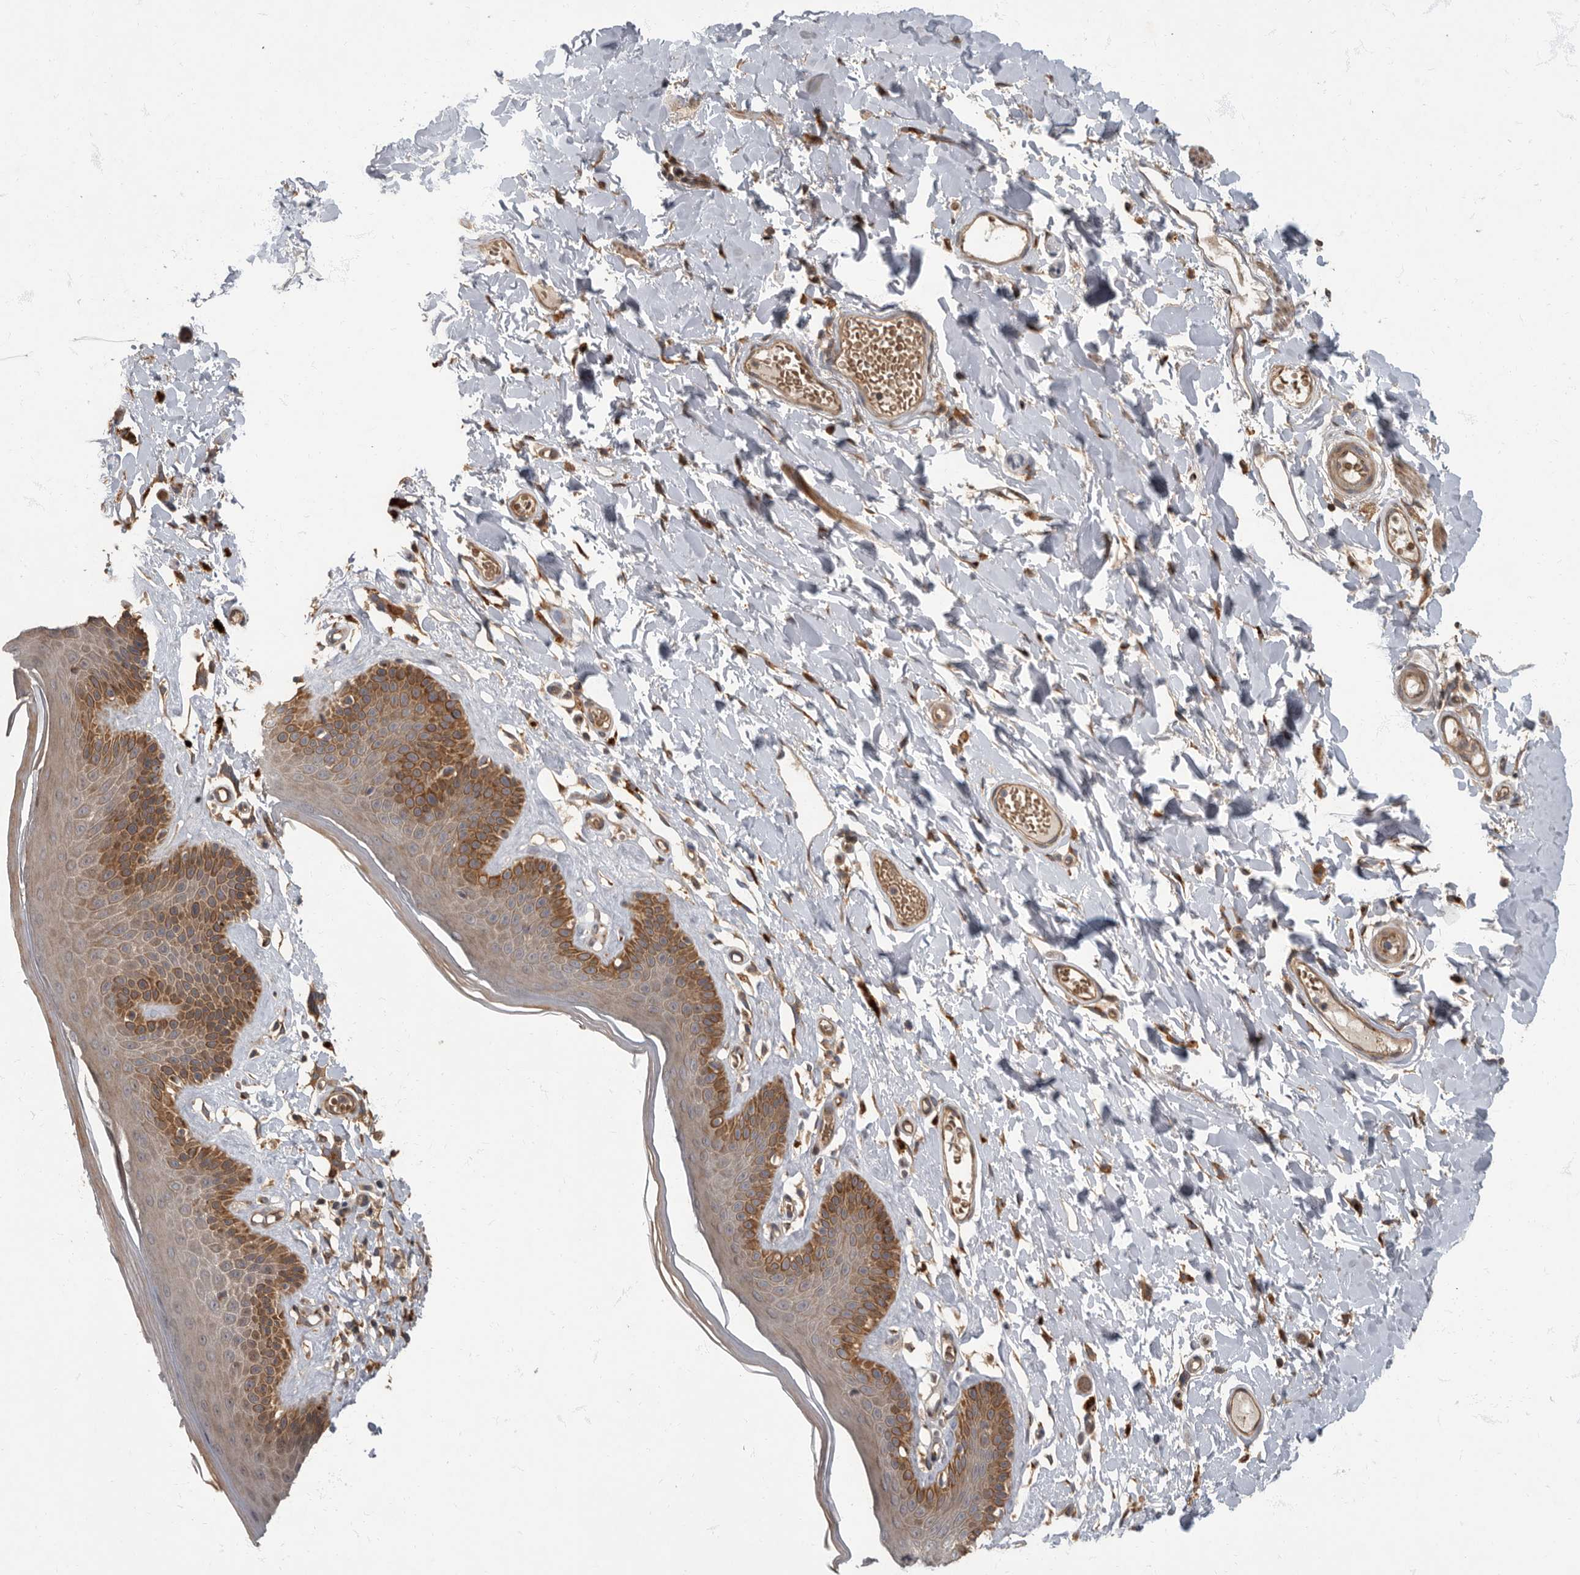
{"staining": {"intensity": "moderate", "quantity": "<25%", "location": "cytoplasmic/membranous"}, "tissue": "skin", "cell_type": "Epidermal cells", "image_type": "normal", "snomed": [{"axis": "morphology", "description": "Normal tissue, NOS"}, {"axis": "topography", "description": "Vulva"}], "caption": "Brown immunohistochemical staining in benign skin exhibits moderate cytoplasmic/membranous staining in about <25% of epidermal cells. The protein of interest is stained brown, and the nuclei are stained in blue (DAB IHC with brightfield microscopy, high magnification).", "gene": "IQCK", "patient": {"sex": "female", "age": 73}}